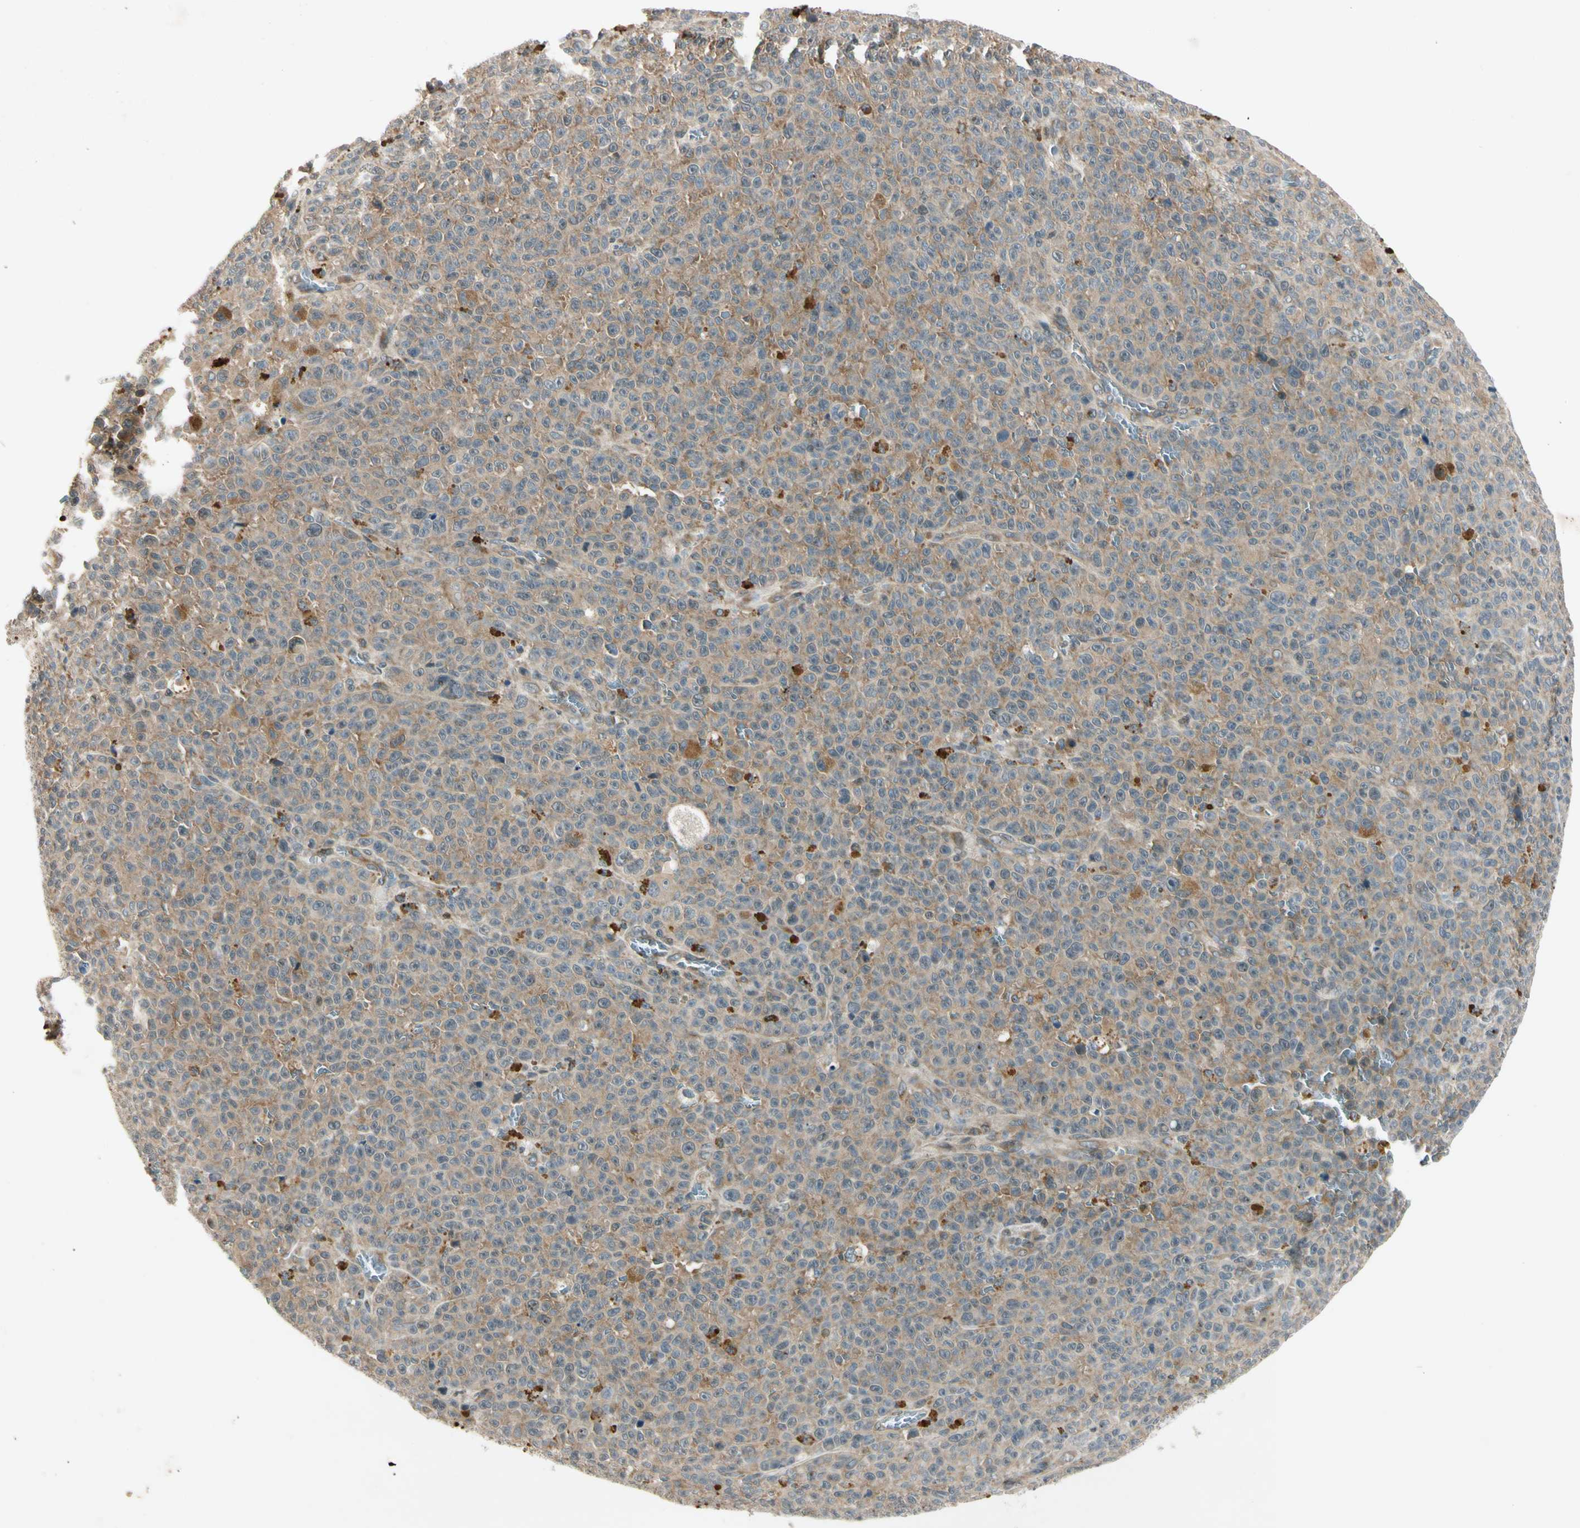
{"staining": {"intensity": "moderate", "quantity": ">75%", "location": "cytoplasmic/membranous"}, "tissue": "melanoma", "cell_type": "Tumor cells", "image_type": "cancer", "snomed": [{"axis": "morphology", "description": "Malignant melanoma, NOS"}, {"axis": "topography", "description": "Skin"}], "caption": "Tumor cells reveal moderate cytoplasmic/membranous expression in about >75% of cells in melanoma.", "gene": "RPS6KB2", "patient": {"sex": "female", "age": 82}}